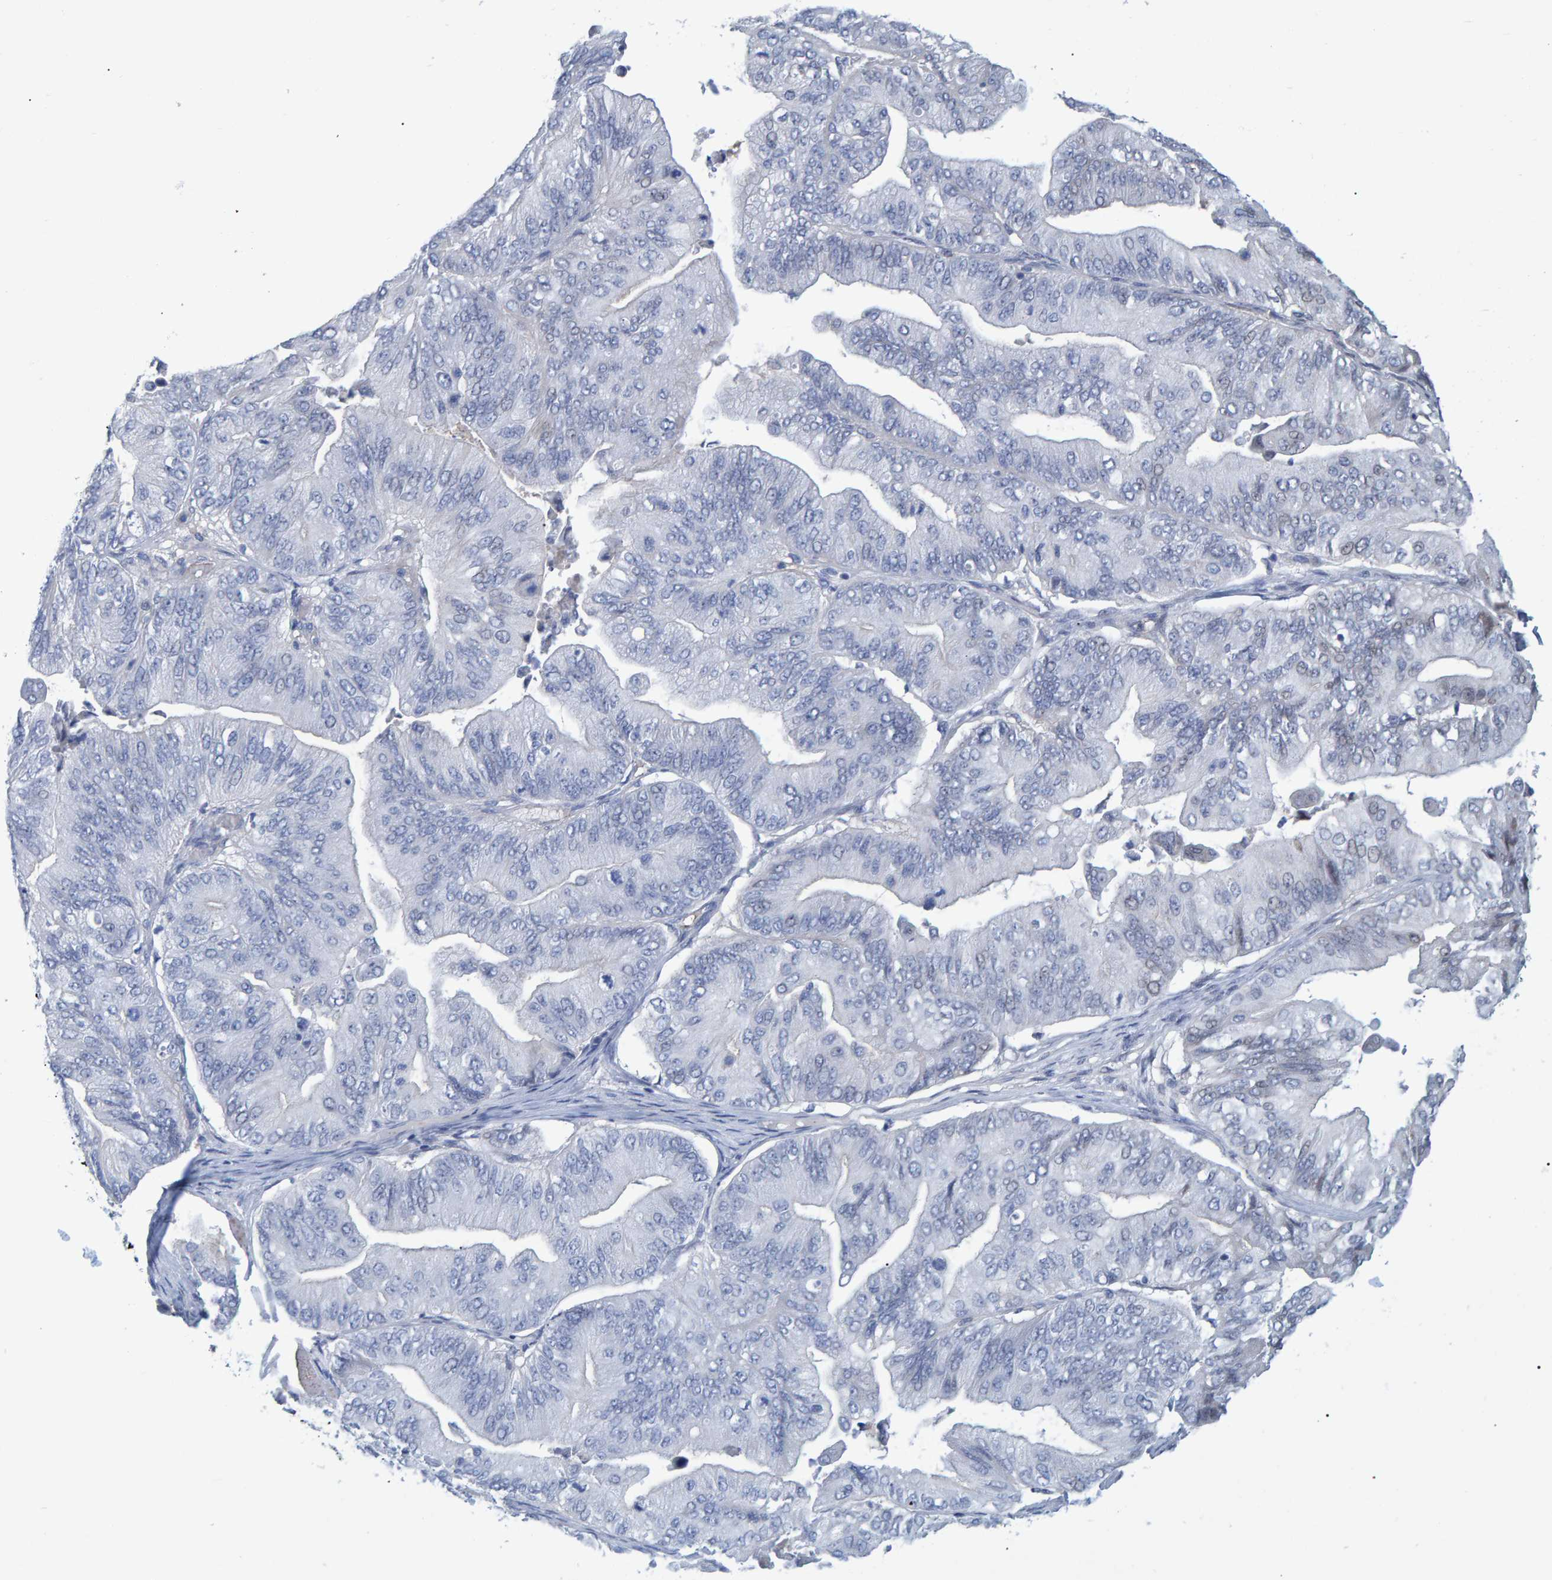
{"staining": {"intensity": "negative", "quantity": "none", "location": "none"}, "tissue": "ovarian cancer", "cell_type": "Tumor cells", "image_type": "cancer", "snomed": [{"axis": "morphology", "description": "Cystadenocarcinoma, mucinous, NOS"}, {"axis": "topography", "description": "Ovary"}], "caption": "IHC histopathology image of human ovarian cancer stained for a protein (brown), which exhibits no staining in tumor cells.", "gene": "PROCA1", "patient": {"sex": "female", "age": 61}}